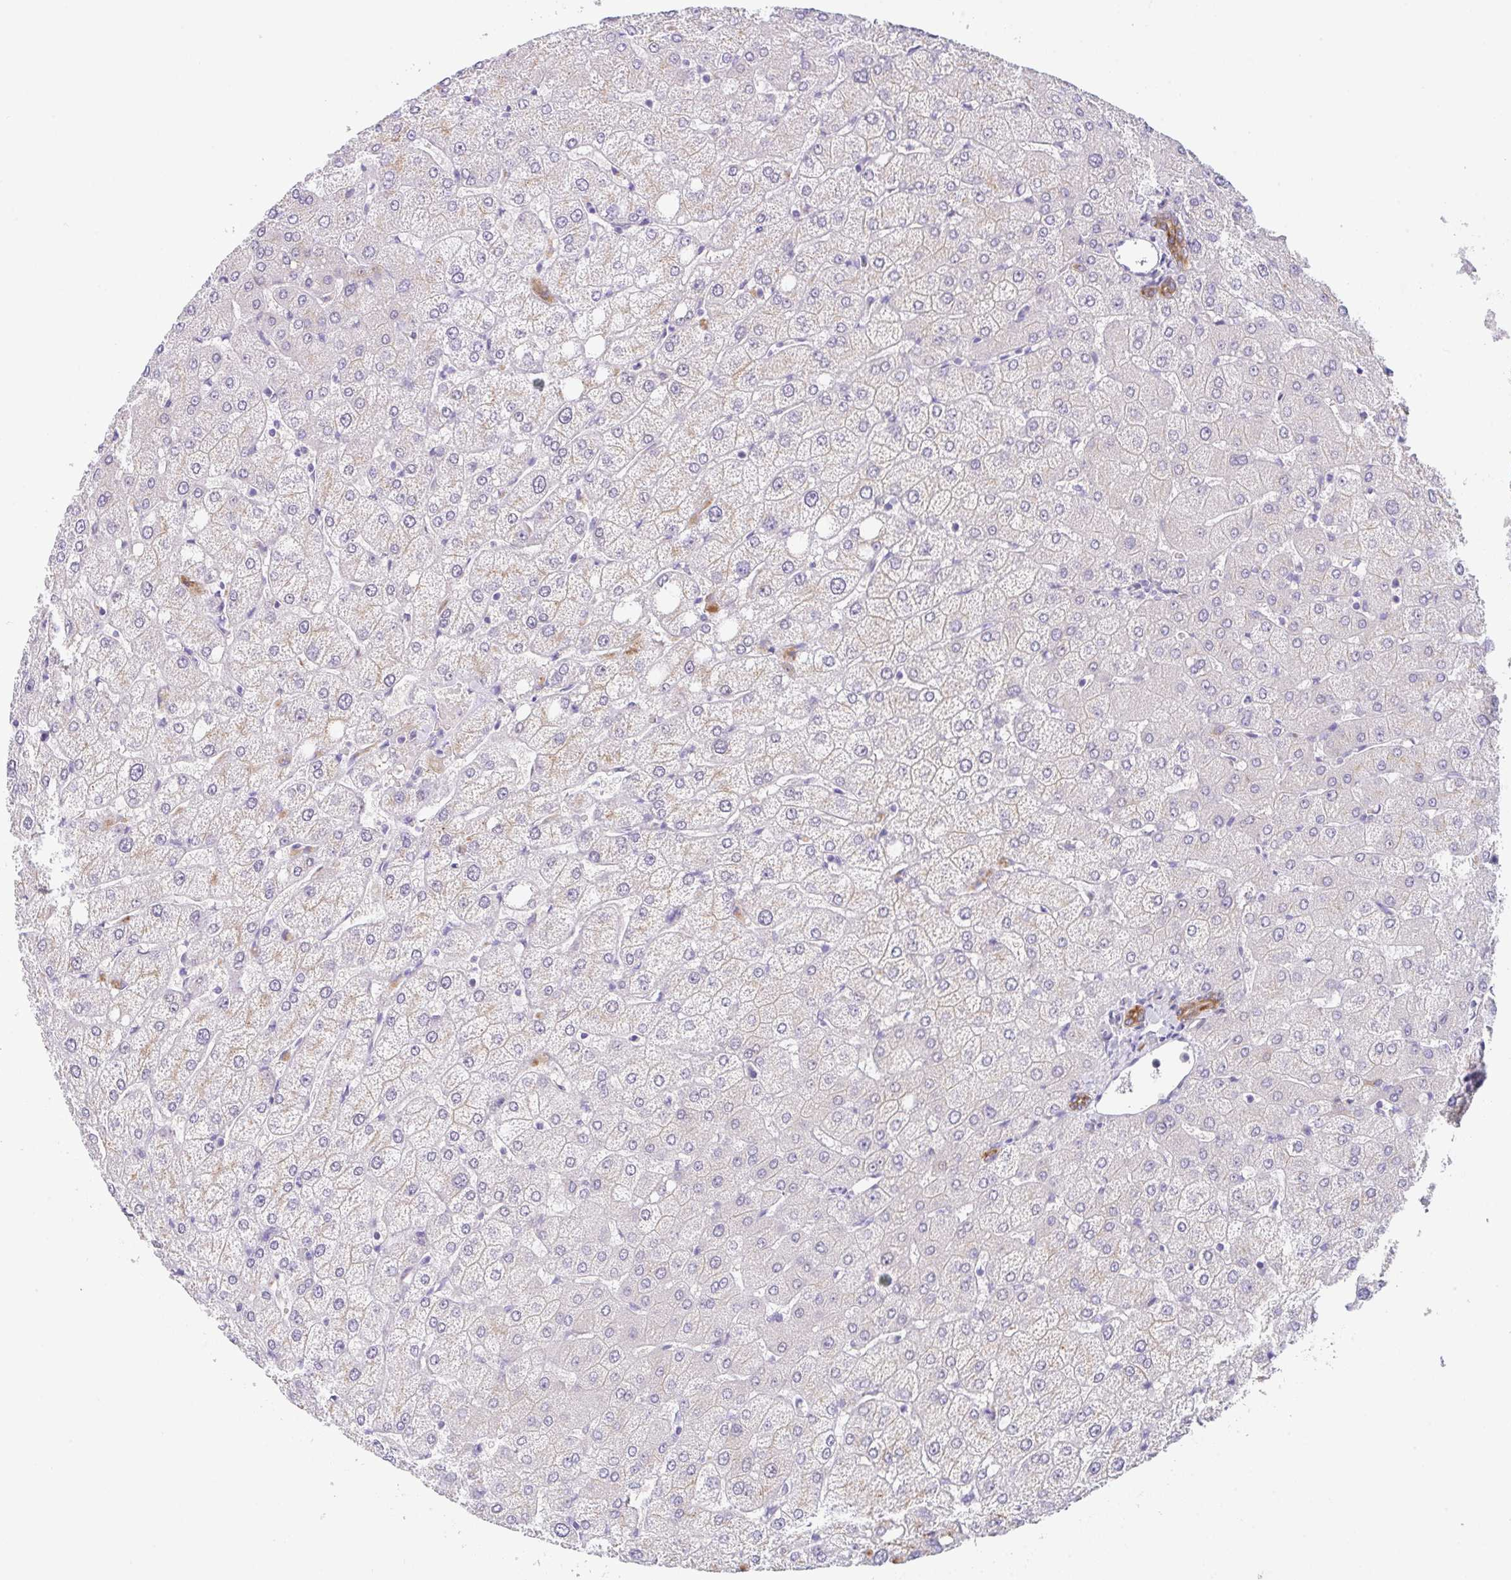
{"staining": {"intensity": "moderate", "quantity": ">75%", "location": "cytoplasmic/membranous"}, "tissue": "liver", "cell_type": "Cholangiocytes", "image_type": "normal", "snomed": [{"axis": "morphology", "description": "Normal tissue, NOS"}, {"axis": "topography", "description": "Liver"}], "caption": "High-power microscopy captured an IHC photomicrograph of unremarkable liver, revealing moderate cytoplasmic/membranous staining in about >75% of cholangiocytes. The protein is shown in brown color, while the nuclei are stained blue.", "gene": "TRAF4", "patient": {"sex": "female", "age": 54}}